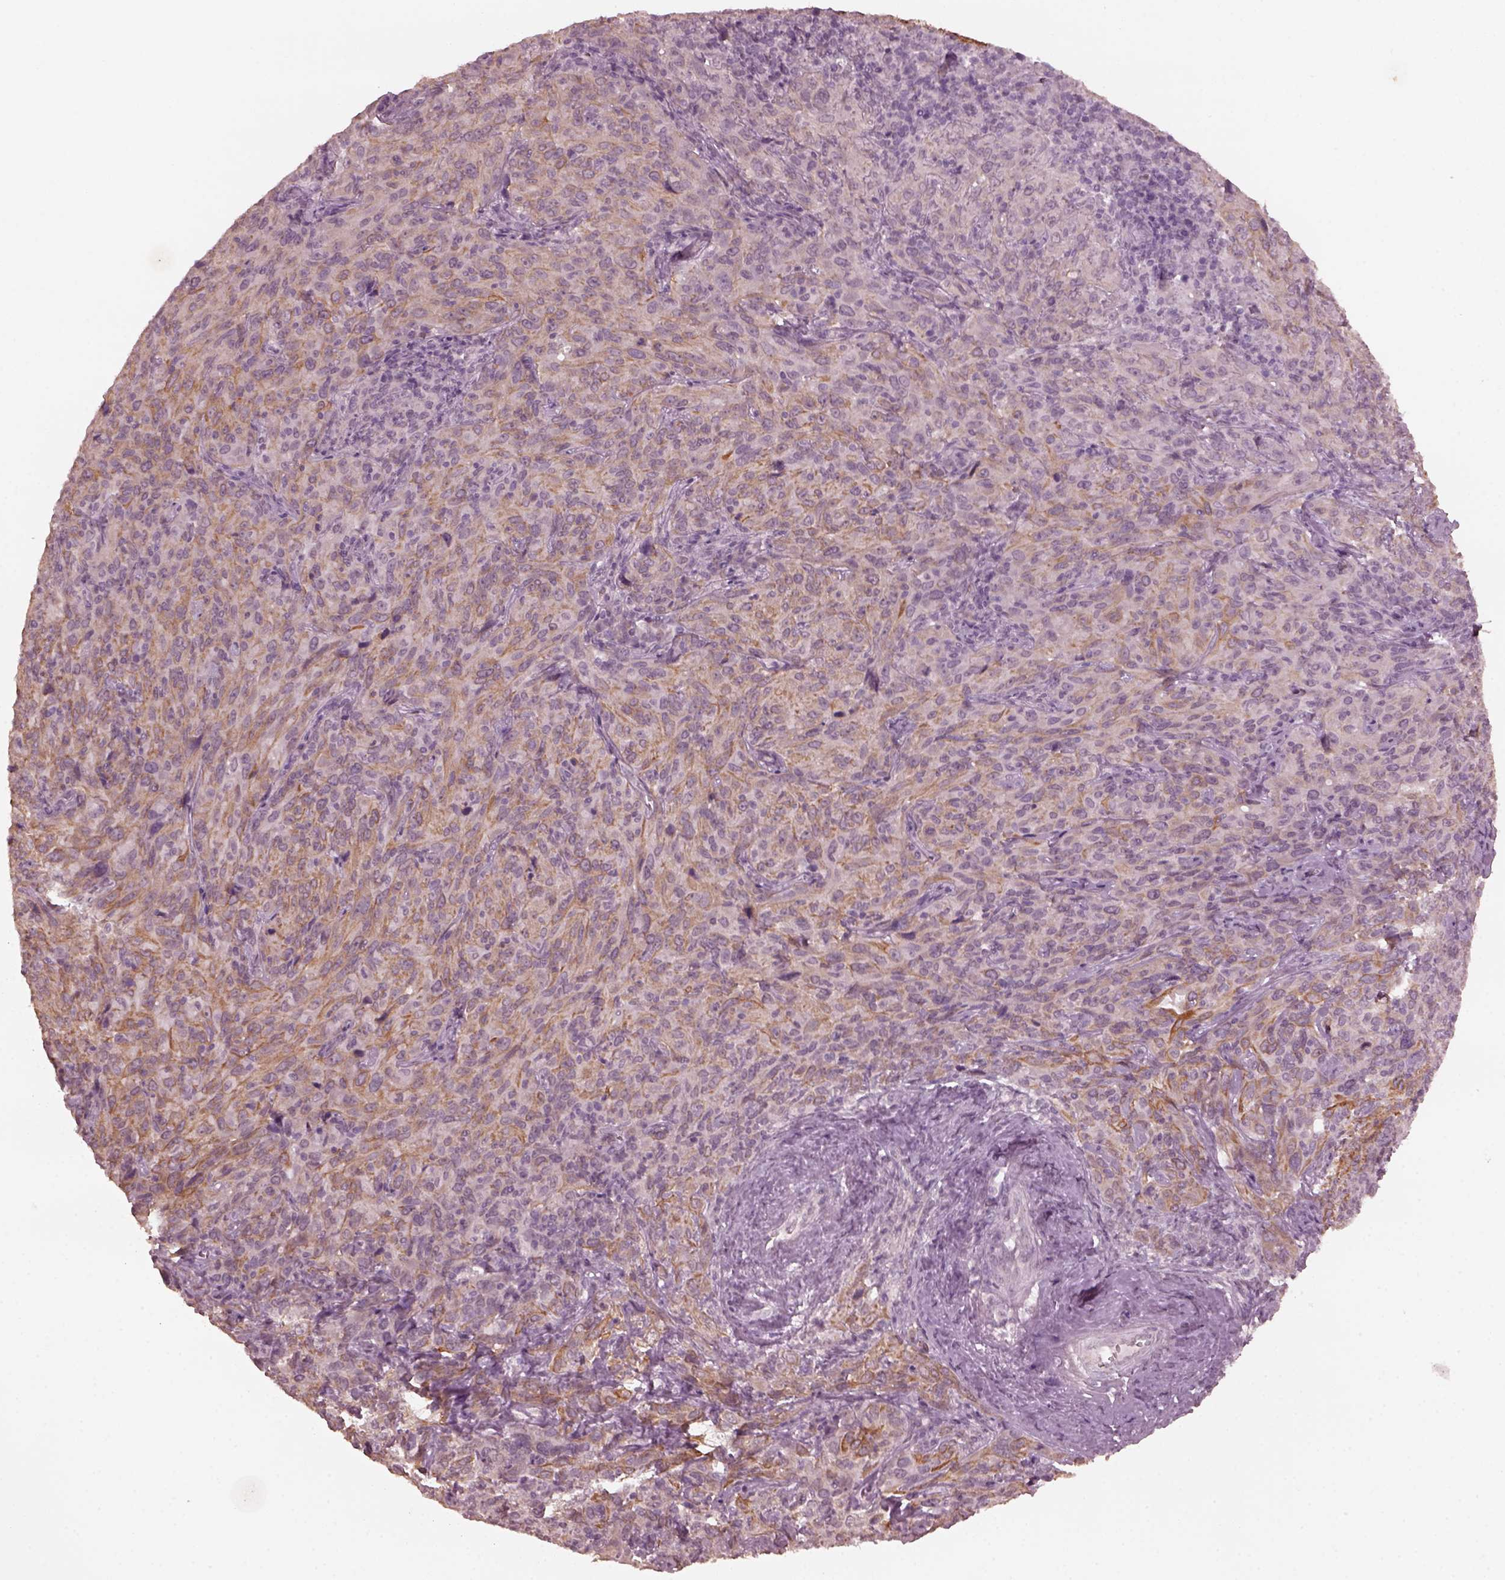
{"staining": {"intensity": "strong", "quantity": ">75%", "location": "cytoplasmic/membranous"}, "tissue": "cervical cancer", "cell_type": "Tumor cells", "image_type": "cancer", "snomed": [{"axis": "morphology", "description": "Squamous cell carcinoma, NOS"}, {"axis": "topography", "description": "Cervix"}], "caption": "Brown immunohistochemical staining in human cervical squamous cell carcinoma demonstrates strong cytoplasmic/membranous expression in approximately >75% of tumor cells. (Stains: DAB (3,3'-diaminobenzidine) in brown, nuclei in blue, Microscopy: brightfield microscopy at high magnification).", "gene": "KRT79", "patient": {"sex": "female", "age": 51}}